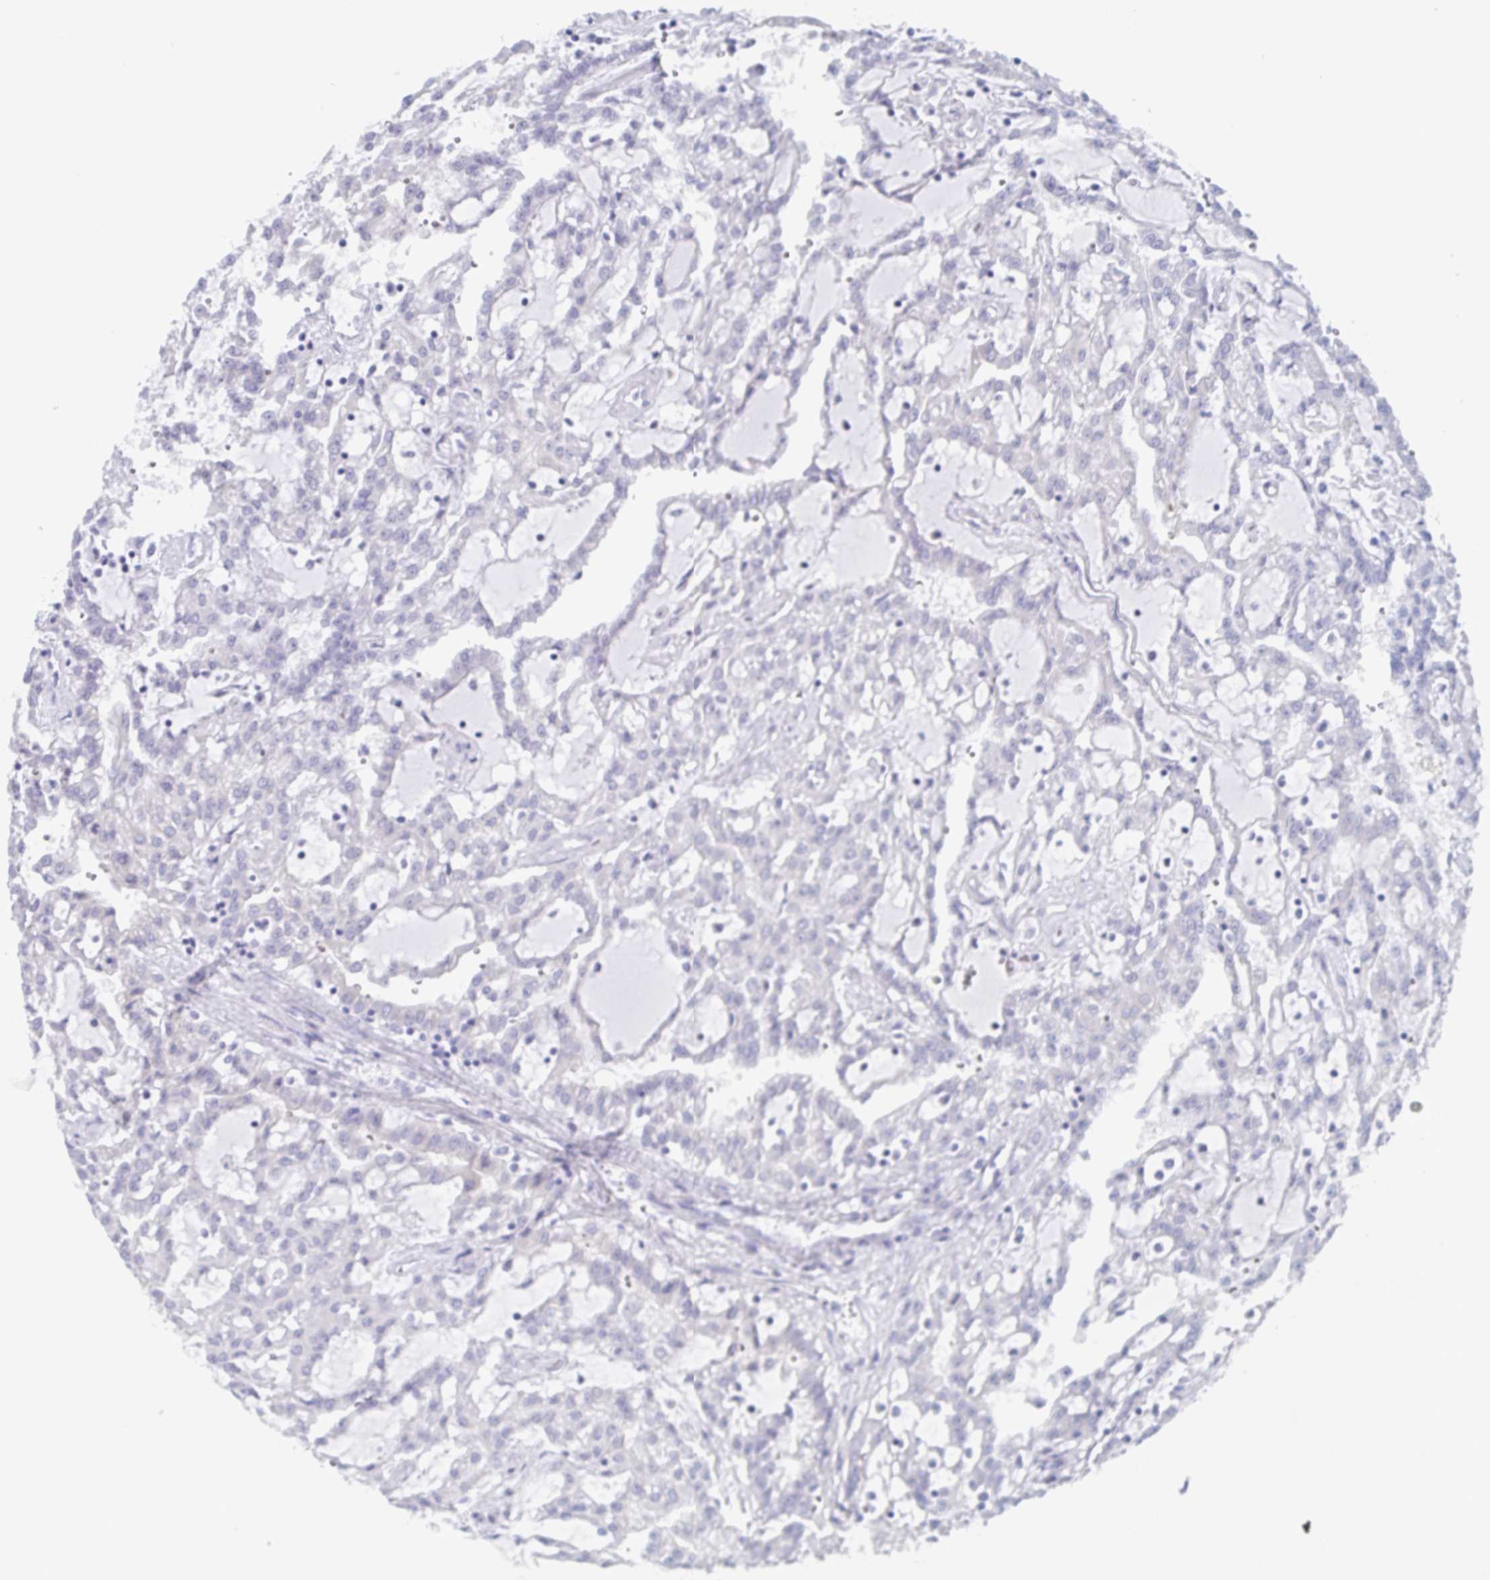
{"staining": {"intensity": "negative", "quantity": "none", "location": "none"}, "tissue": "renal cancer", "cell_type": "Tumor cells", "image_type": "cancer", "snomed": [{"axis": "morphology", "description": "Adenocarcinoma, NOS"}, {"axis": "topography", "description": "Kidney"}], "caption": "This is a photomicrograph of immunohistochemistry staining of adenocarcinoma (renal), which shows no positivity in tumor cells.", "gene": "DYNC1I1", "patient": {"sex": "male", "age": 63}}